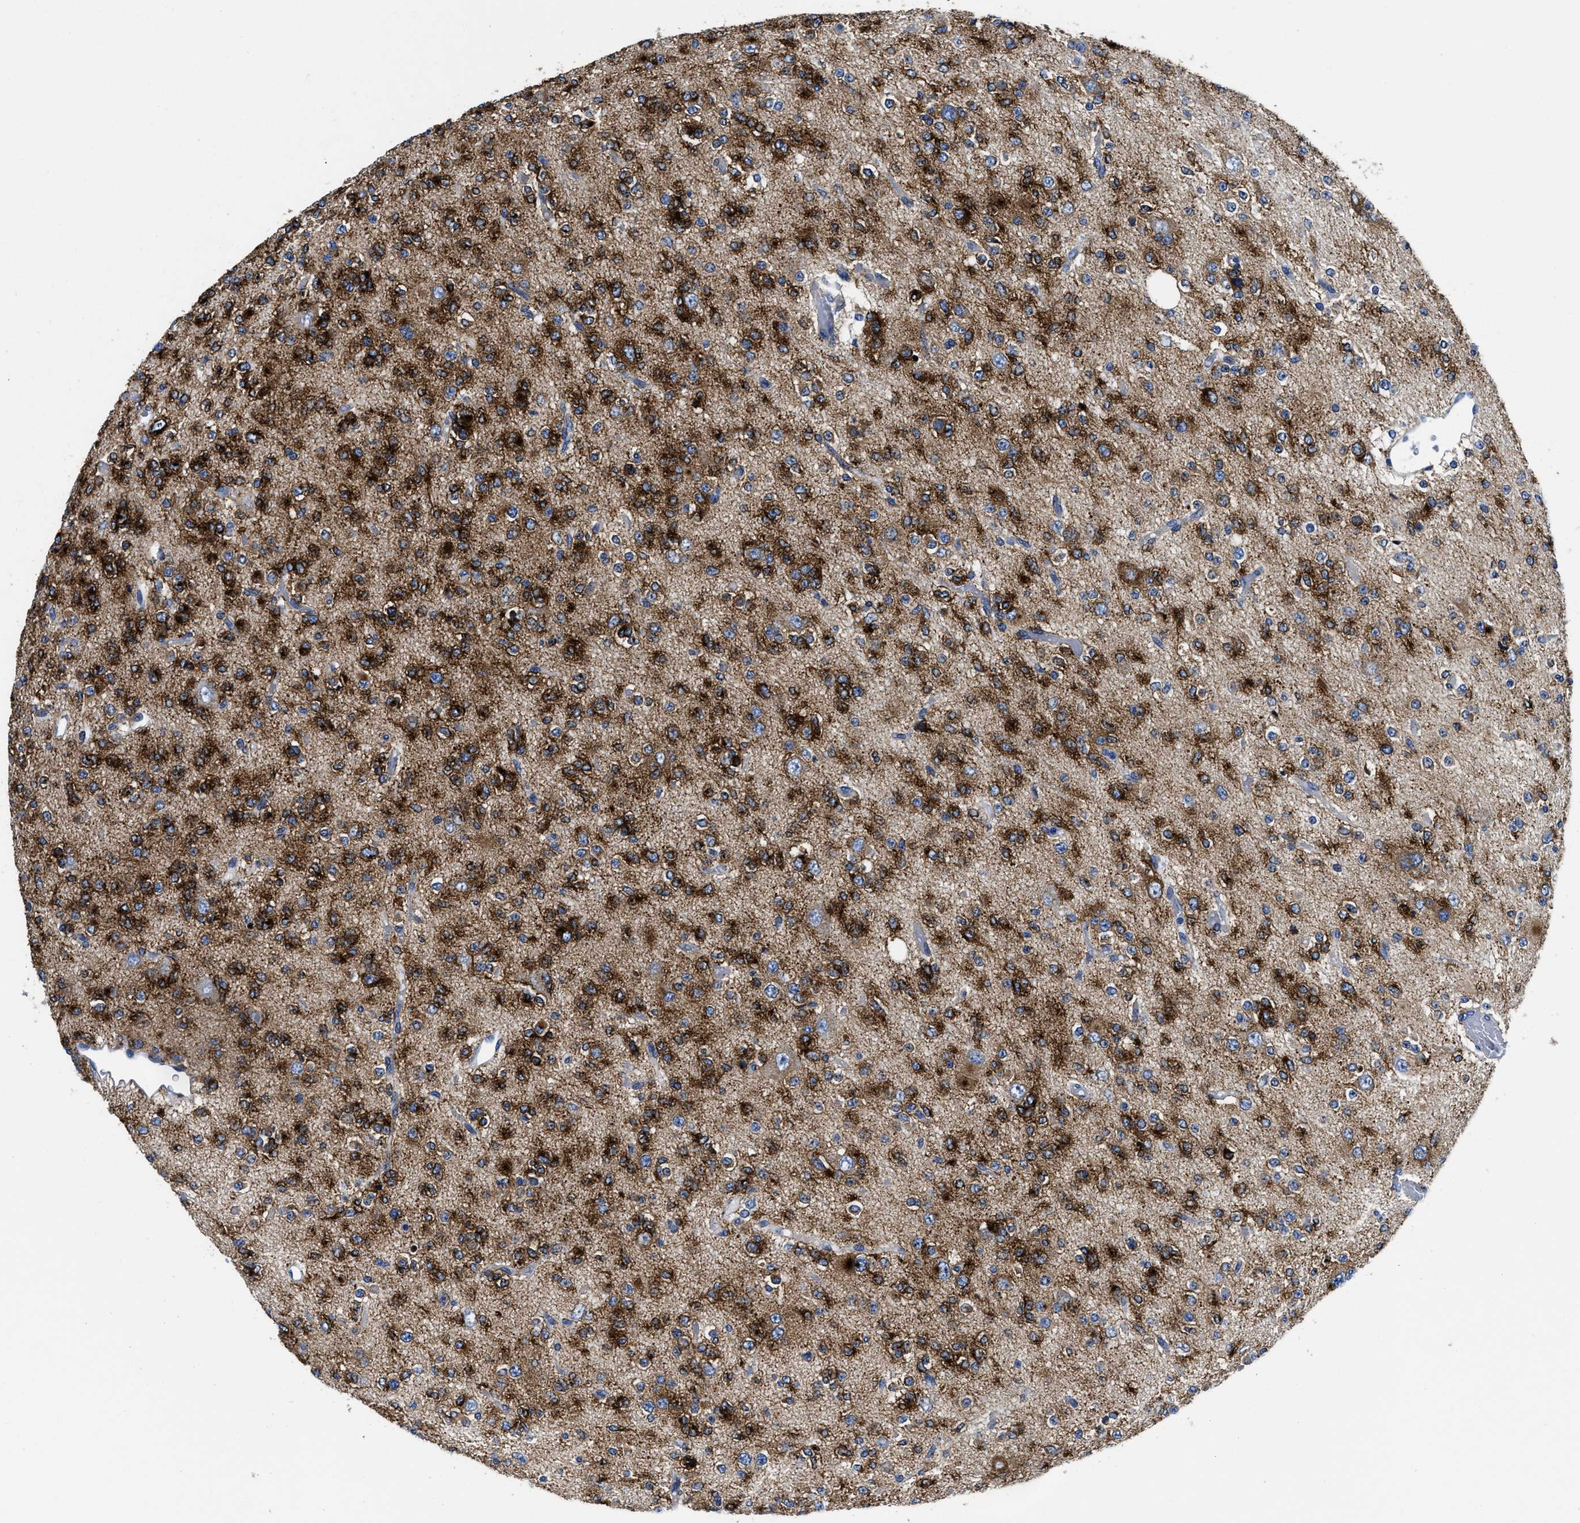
{"staining": {"intensity": "strong", "quantity": ">75%", "location": "cytoplasmic/membranous"}, "tissue": "glioma", "cell_type": "Tumor cells", "image_type": "cancer", "snomed": [{"axis": "morphology", "description": "Glioma, malignant, Low grade"}, {"axis": "topography", "description": "Brain"}], "caption": "The micrograph reveals a brown stain indicating the presence of a protein in the cytoplasmic/membranous of tumor cells in glioma. The staining was performed using DAB (3,3'-diaminobenzidine) to visualize the protein expression in brown, while the nuclei were stained in blue with hematoxylin (Magnification: 20x).", "gene": "SLC35F1", "patient": {"sex": "male", "age": 38}}